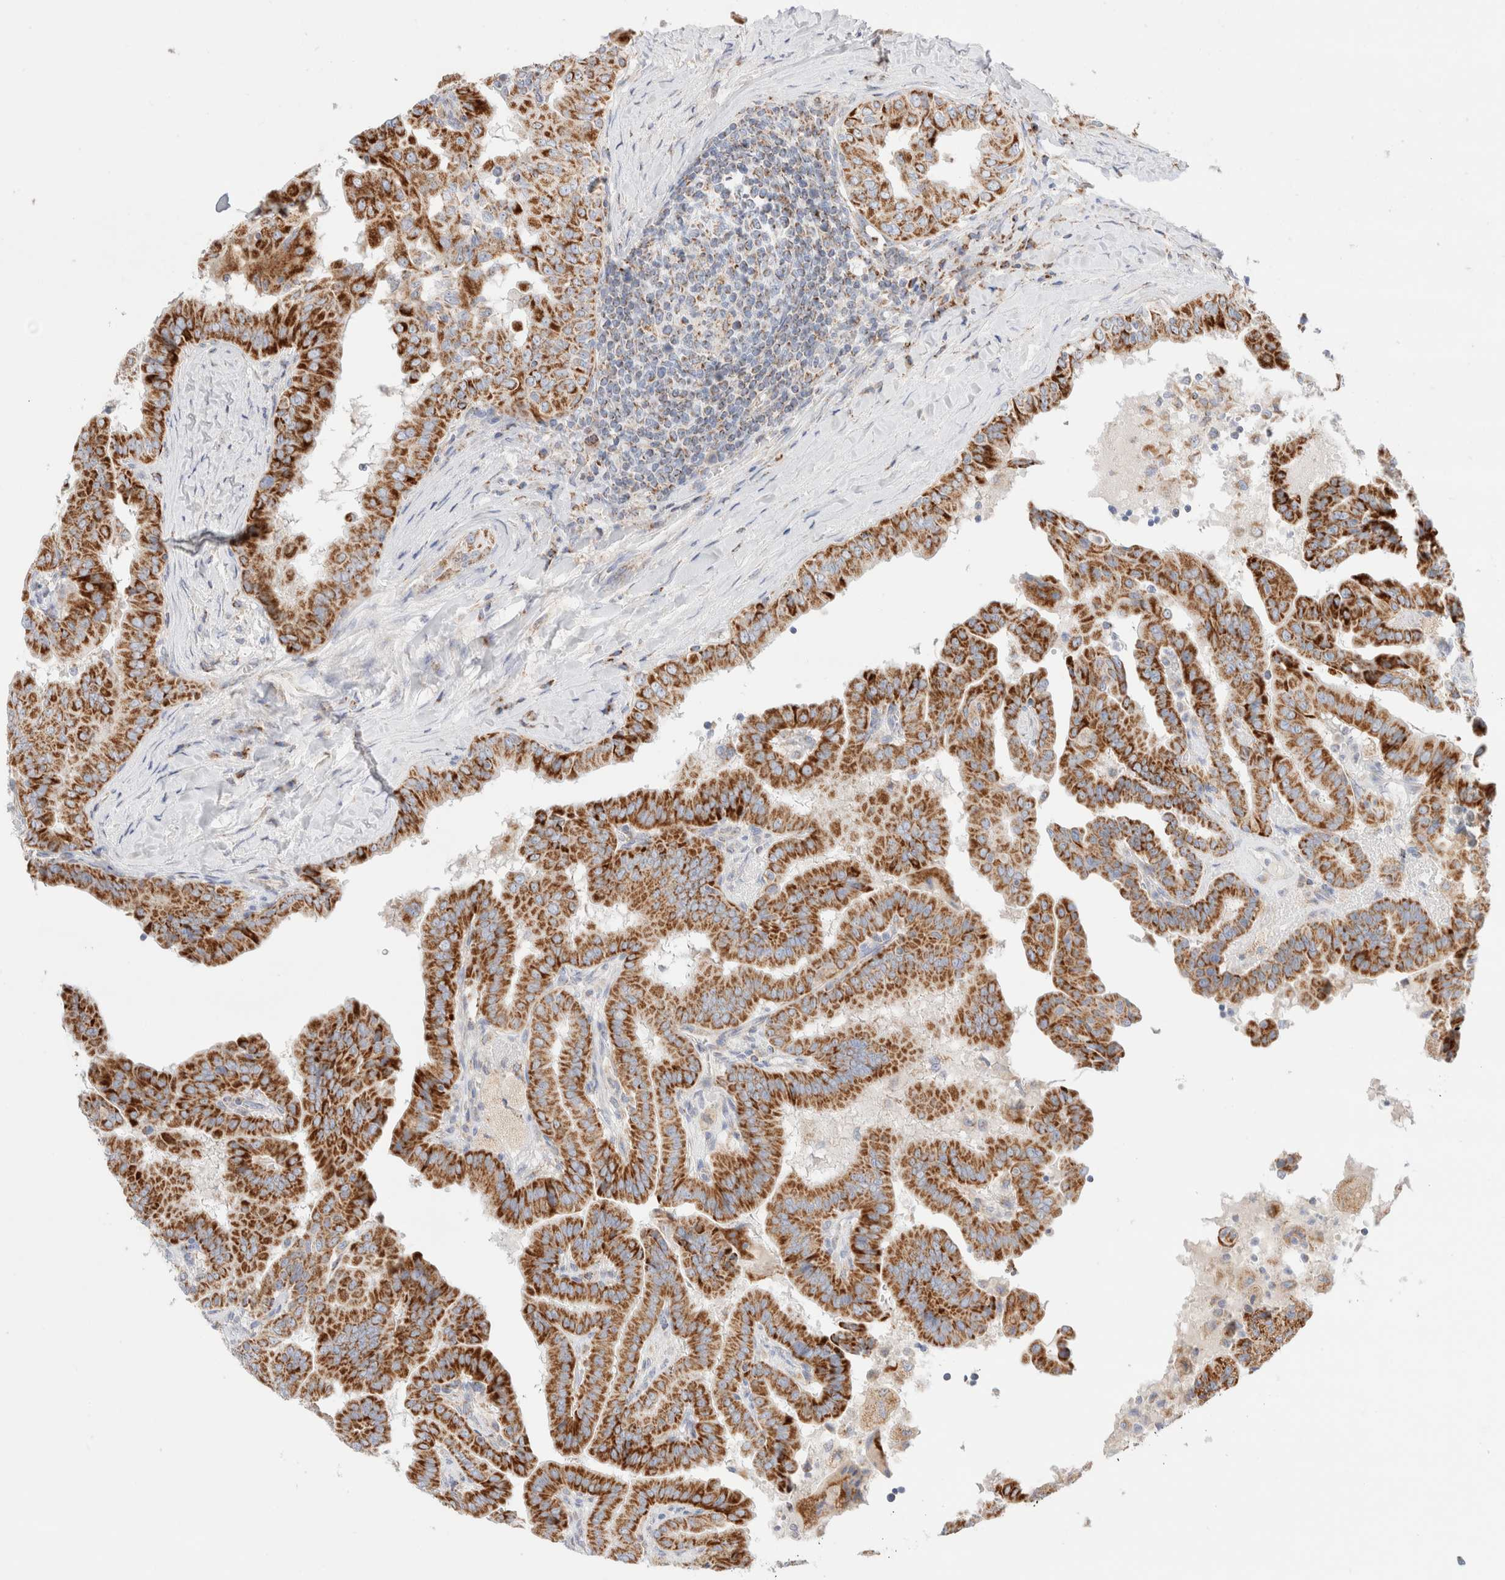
{"staining": {"intensity": "strong", "quantity": ">75%", "location": "cytoplasmic/membranous"}, "tissue": "thyroid cancer", "cell_type": "Tumor cells", "image_type": "cancer", "snomed": [{"axis": "morphology", "description": "Papillary adenocarcinoma, NOS"}, {"axis": "topography", "description": "Thyroid gland"}], "caption": "Protein expression analysis of thyroid cancer shows strong cytoplasmic/membranous expression in about >75% of tumor cells. The protein of interest is stained brown, and the nuclei are stained in blue (DAB (3,3'-diaminobenzidine) IHC with brightfield microscopy, high magnification).", "gene": "ATP6V1C1", "patient": {"sex": "male", "age": 33}}